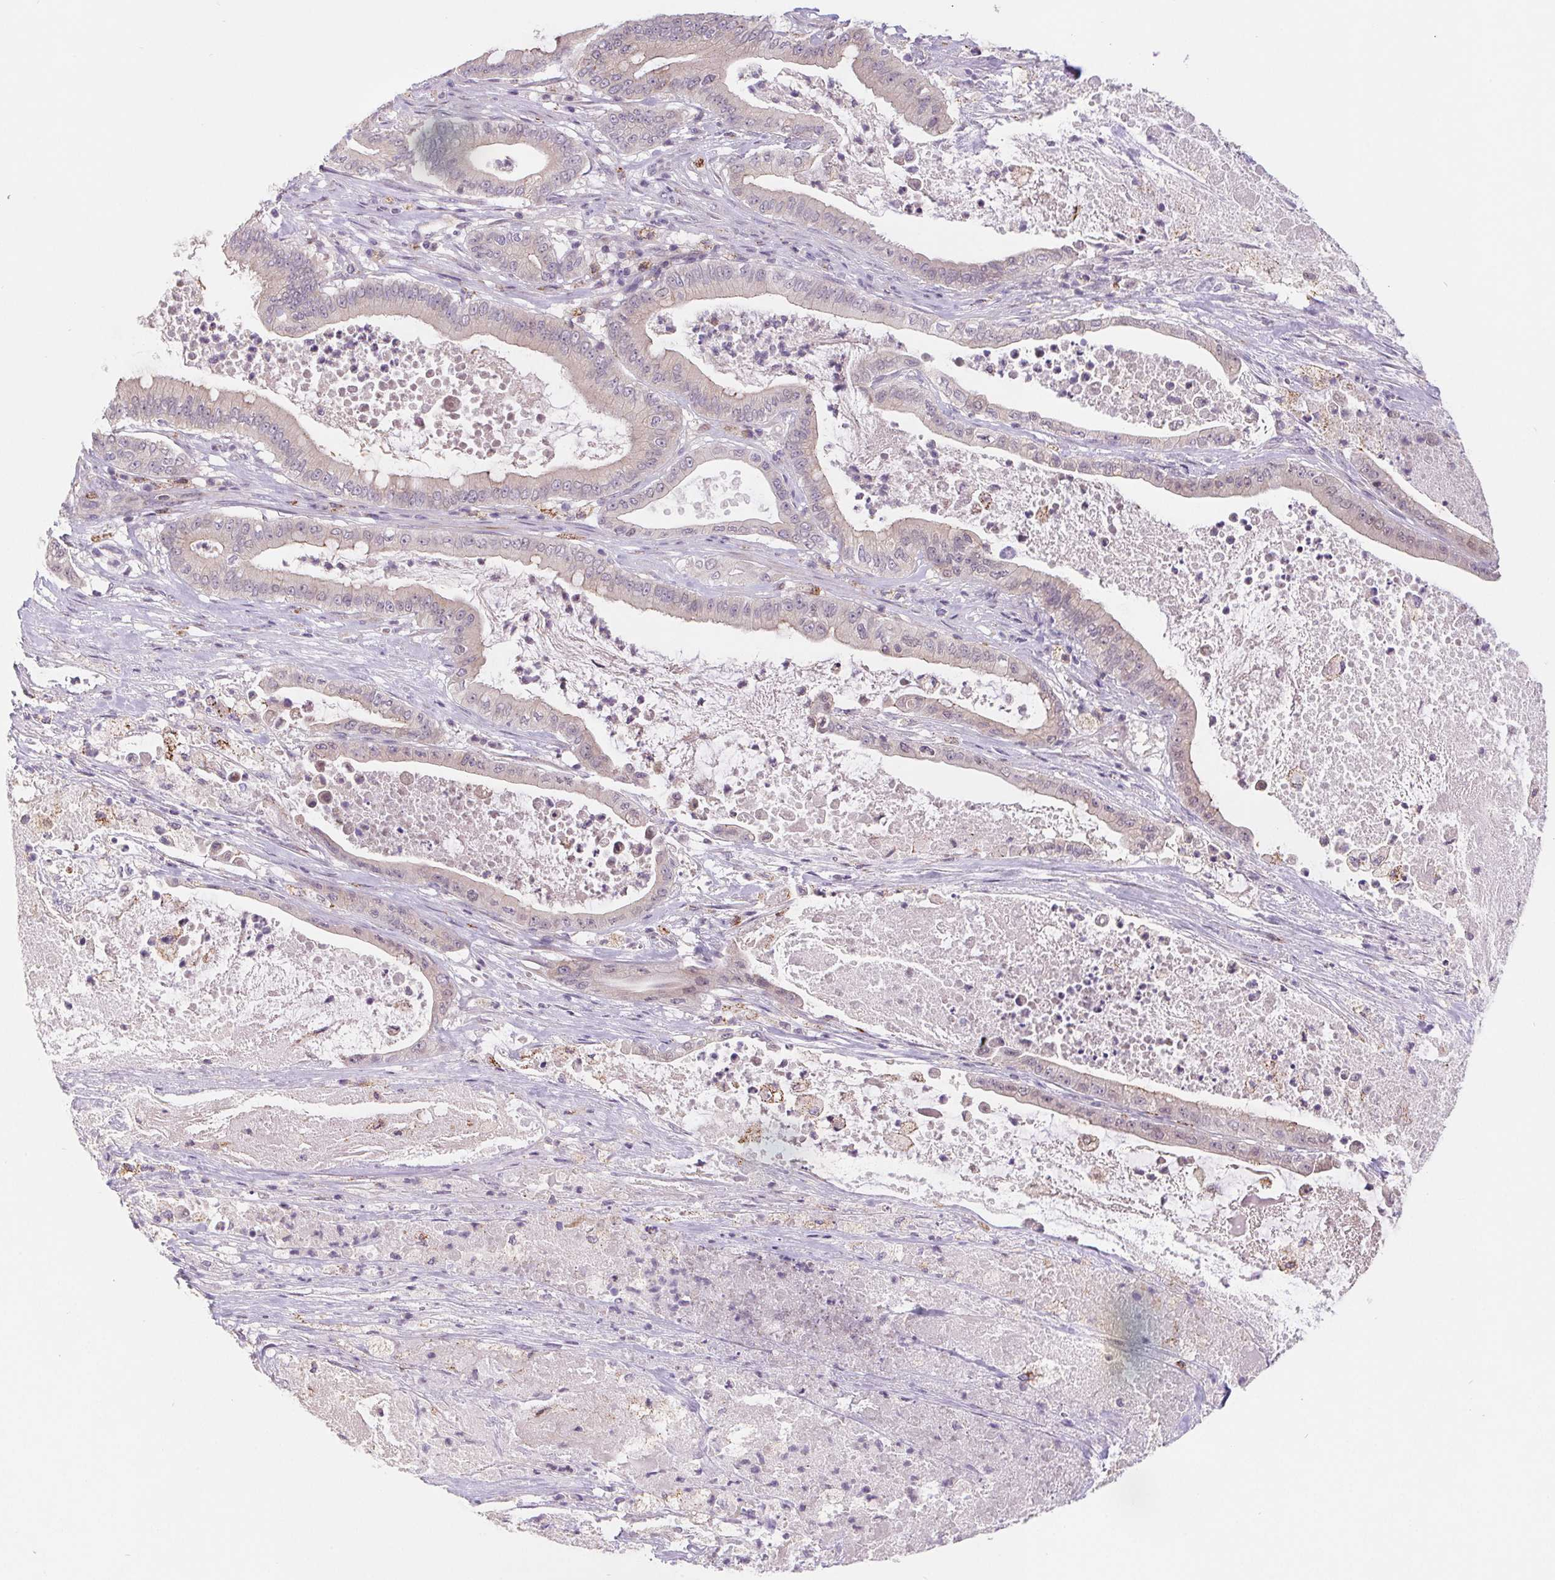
{"staining": {"intensity": "negative", "quantity": "none", "location": "none"}, "tissue": "pancreatic cancer", "cell_type": "Tumor cells", "image_type": "cancer", "snomed": [{"axis": "morphology", "description": "Adenocarcinoma, NOS"}, {"axis": "topography", "description": "Pancreas"}], "caption": "The histopathology image exhibits no staining of tumor cells in pancreatic adenocarcinoma.", "gene": "EMC6", "patient": {"sex": "male", "age": 71}}